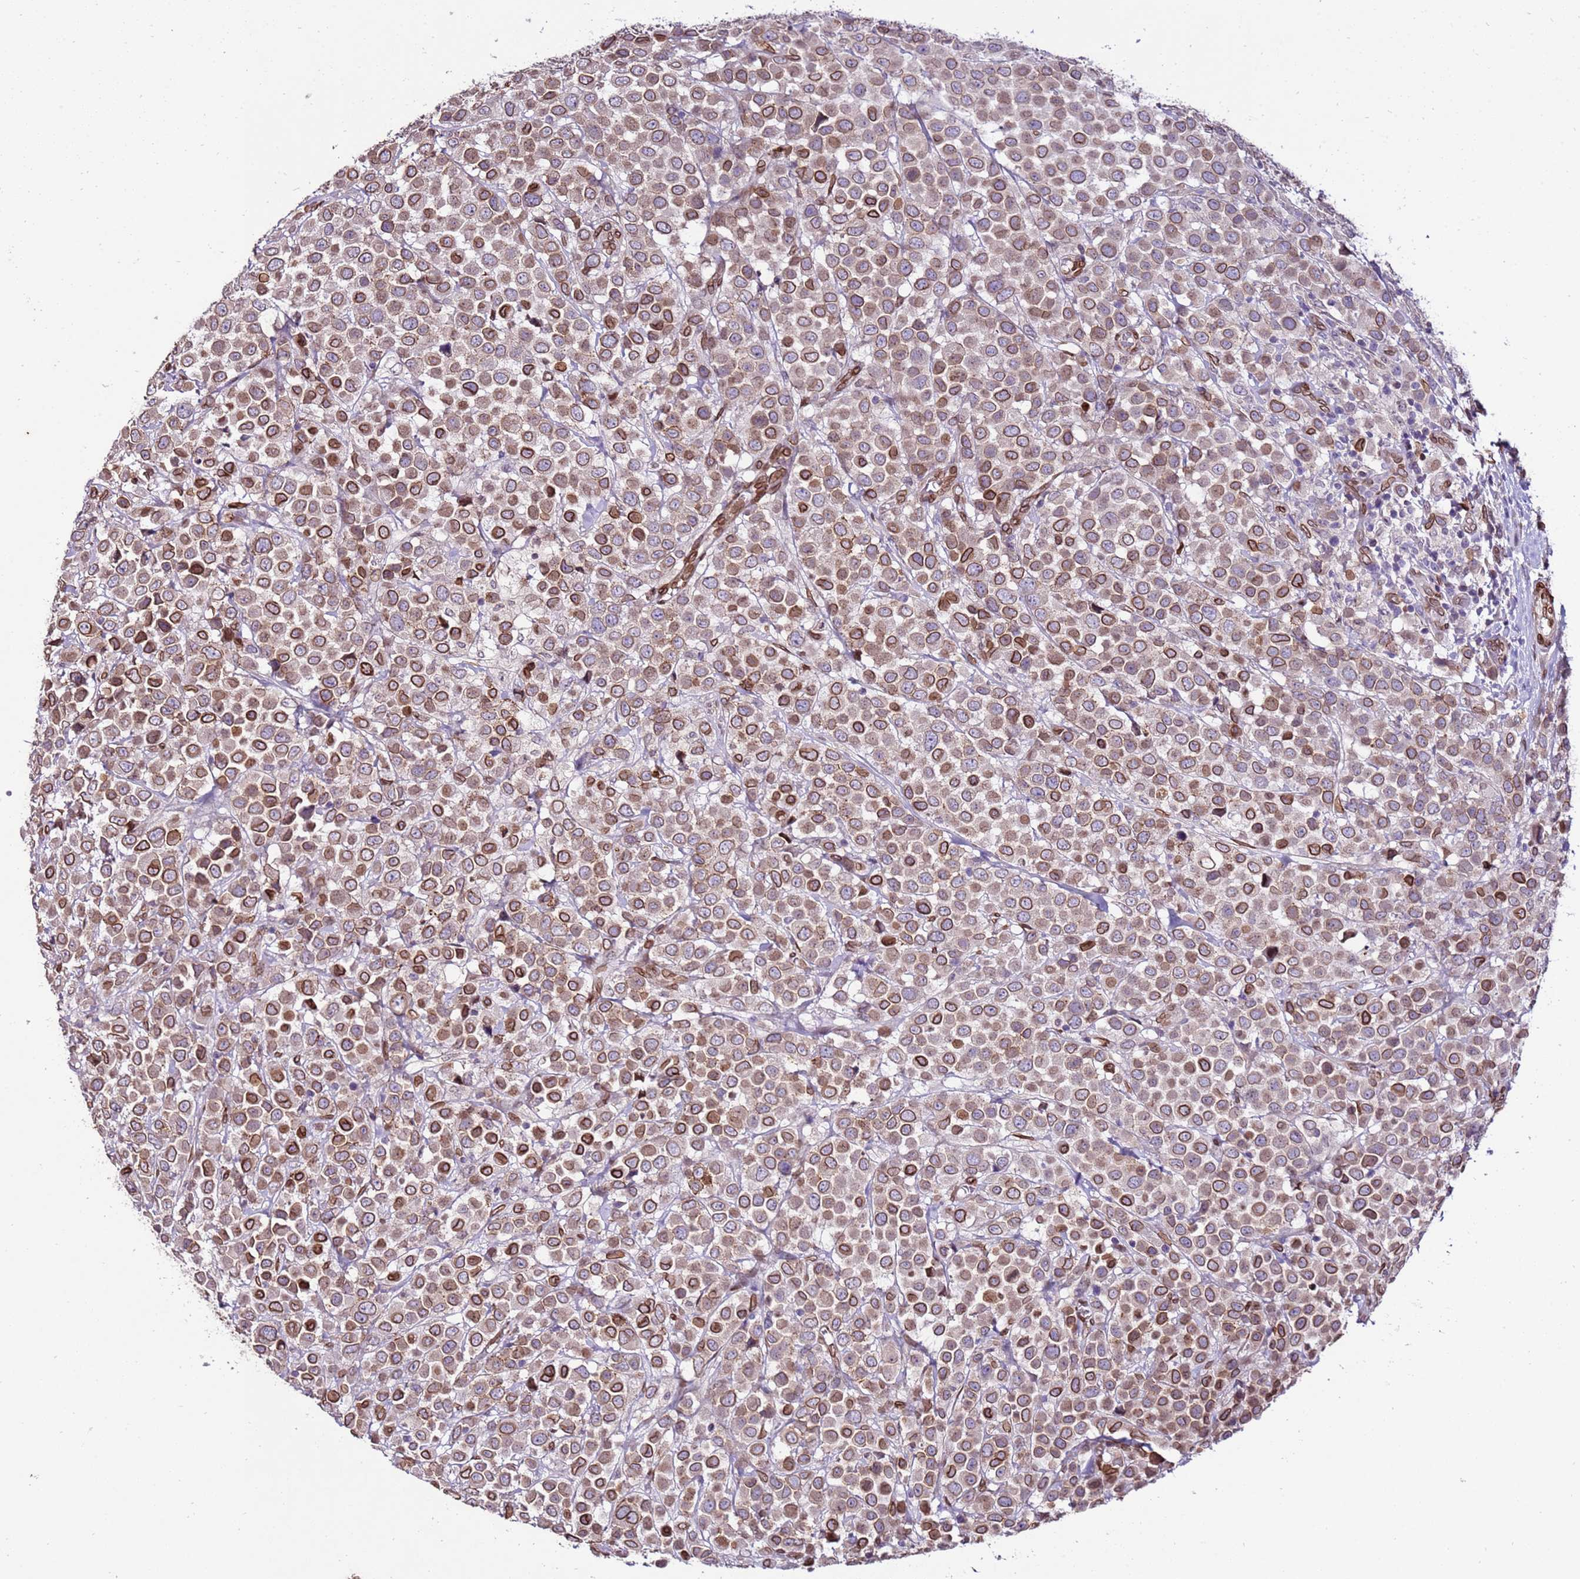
{"staining": {"intensity": "moderate", "quantity": ">75%", "location": "cytoplasmic/membranous,nuclear"}, "tissue": "breast cancer", "cell_type": "Tumor cells", "image_type": "cancer", "snomed": [{"axis": "morphology", "description": "Duct carcinoma"}, {"axis": "topography", "description": "Breast"}], "caption": "Brown immunohistochemical staining in human breast cancer reveals moderate cytoplasmic/membranous and nuclear expression in approximately >75% of tumor cells. (DAB = brown stain, brightfield microscopy at high magnification).", "gene": "TMEM47", "patient": {"sex": "female", "age": 61}}